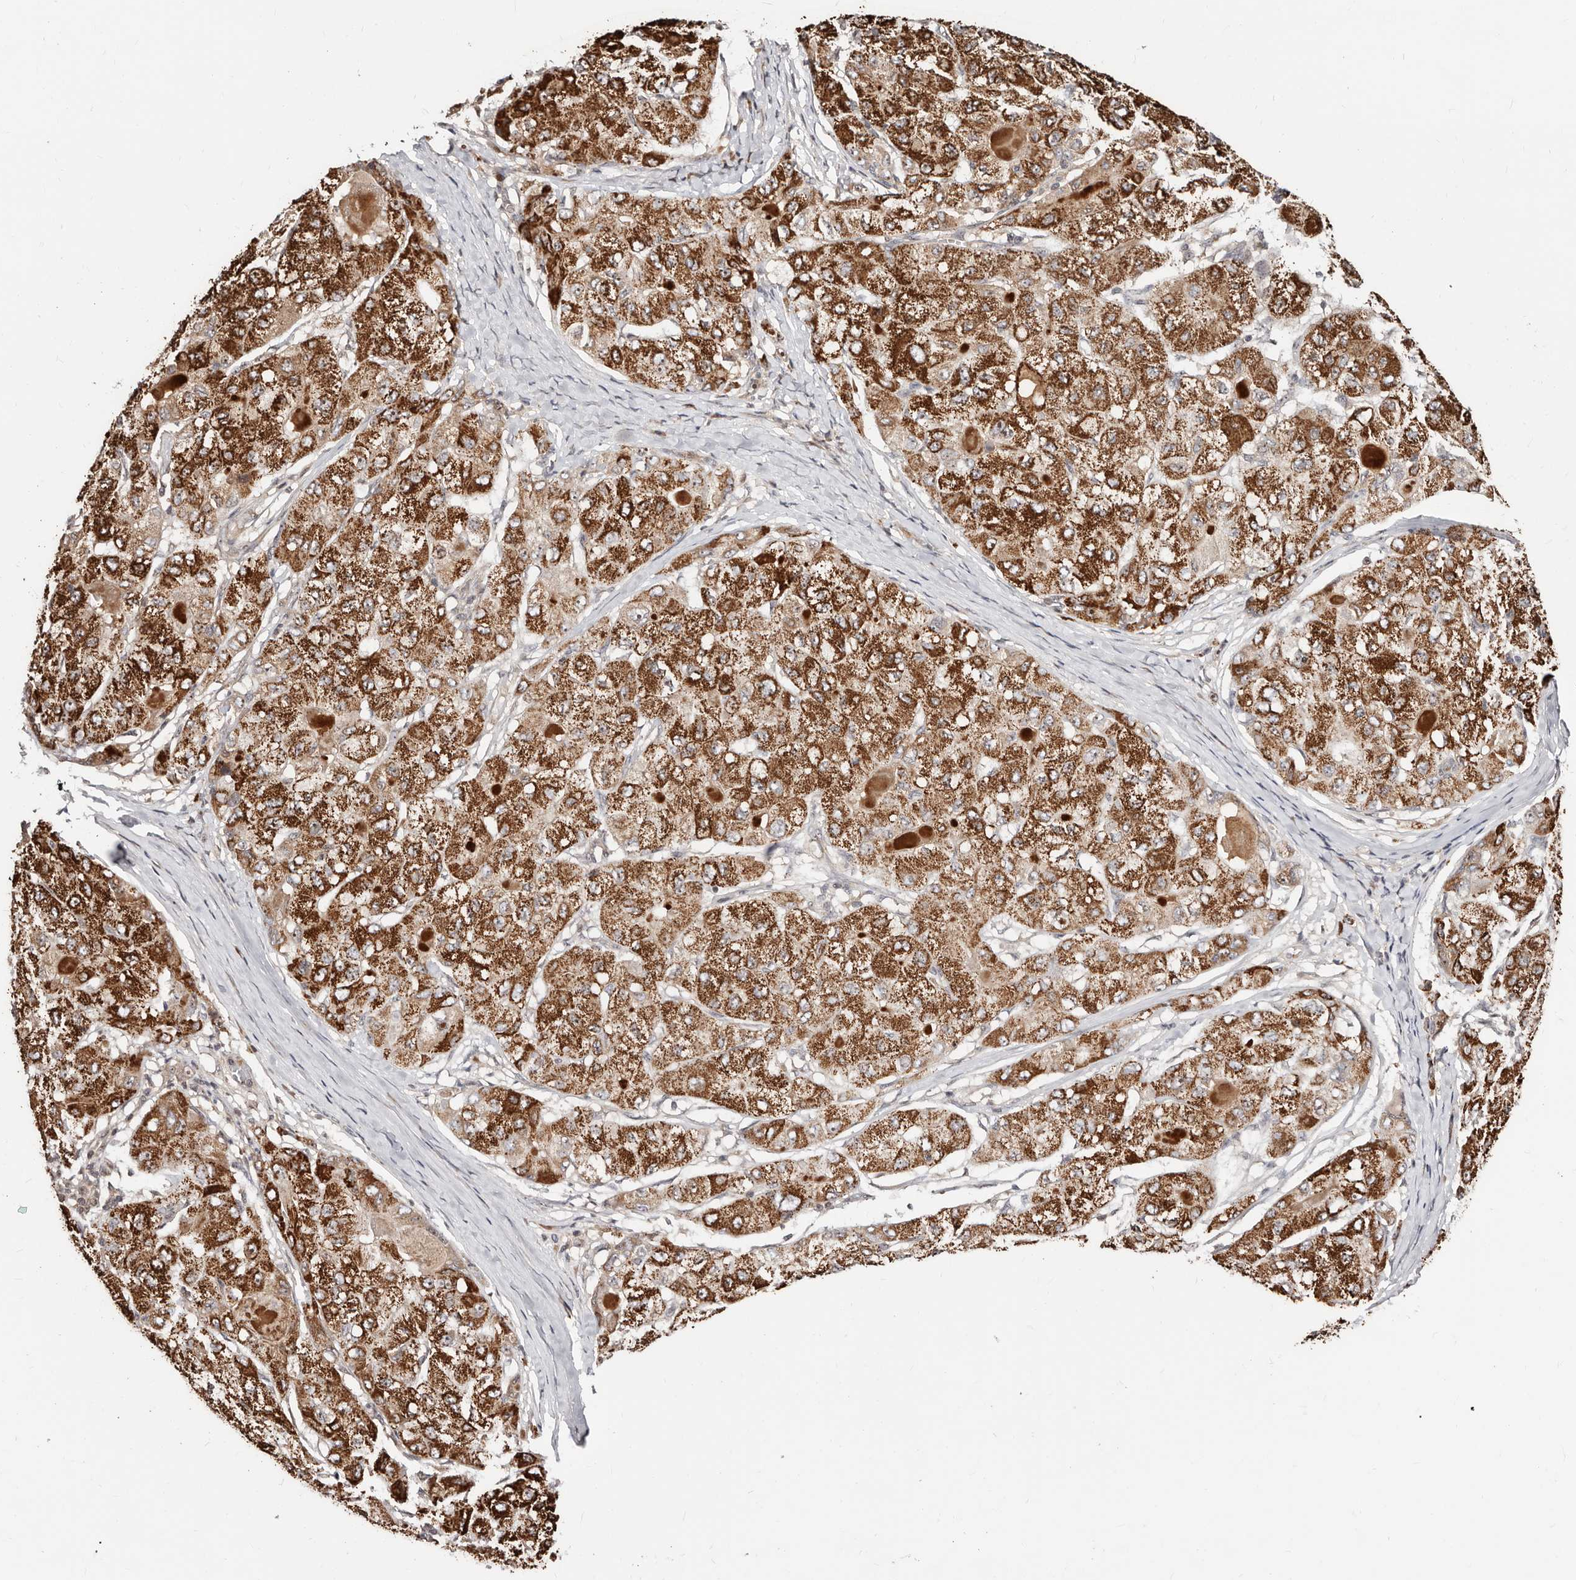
{"staining": {"intensity": "strong", "quantity": ">75%", "location": "cytoplasmic/membranous"}, "tissue": "liver cancer", "cell_type": "Tumor cells", "image_type": "cancer", "snomed": [{"axis": "morphology", "description": "Carcinoma, Hepatocellular, NOS"}, {"axis": "topography", "description": "Liver"}], "caption": "Protein staining of liver cancer (hepatocellular carcinoma) tissue exhibits strong cytoplasmic/membranous expression in approximately >75% of tumor cells.", "gene": "APOL6", "patient": {"sex": "male", "age": 80}}